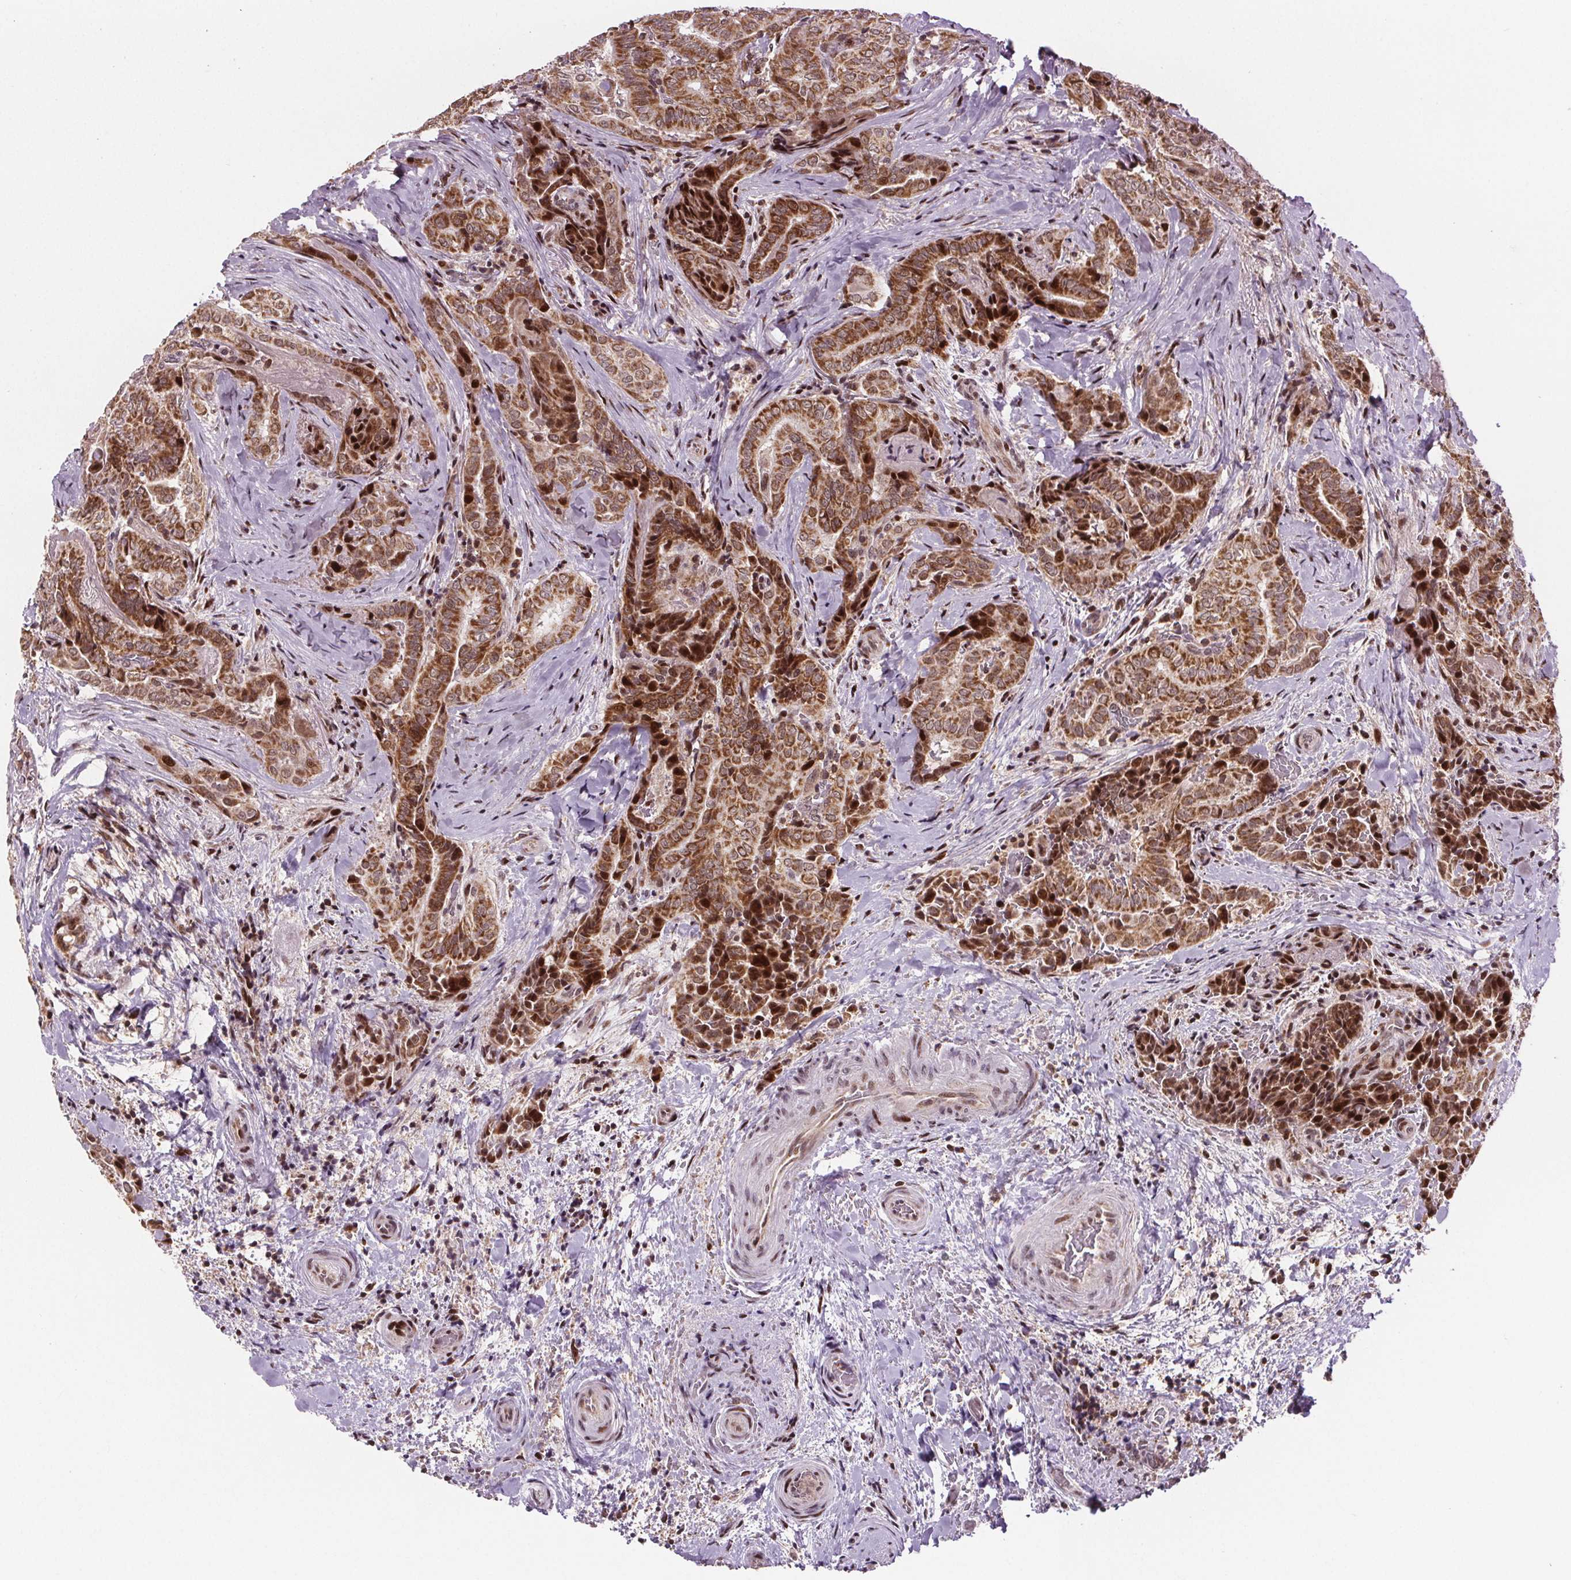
{"staining": {"intensity": "moderate", "quantity": ">75%", "location": "cytoplasmic/membranous,nuclear"}, "tissue": "thyroid cancer", "cell_type": "Tumor cells", "image_type": "cancer", "snomed": [{"axis": "morphology", "description": "Papillary adenocarcinoma, NOS"}, {"axis": "topography", "description": "Thyroid gland"}], "caption": "Immunohistochemical staining of thyroid papillary adenocarcinoma displays moderate cytoplasmic/membranous and nuclear protein positivity in approximately >75% of tumor cells.", "gene": "SNRNP35", "patient": {"sex": "female", "age": 61}}